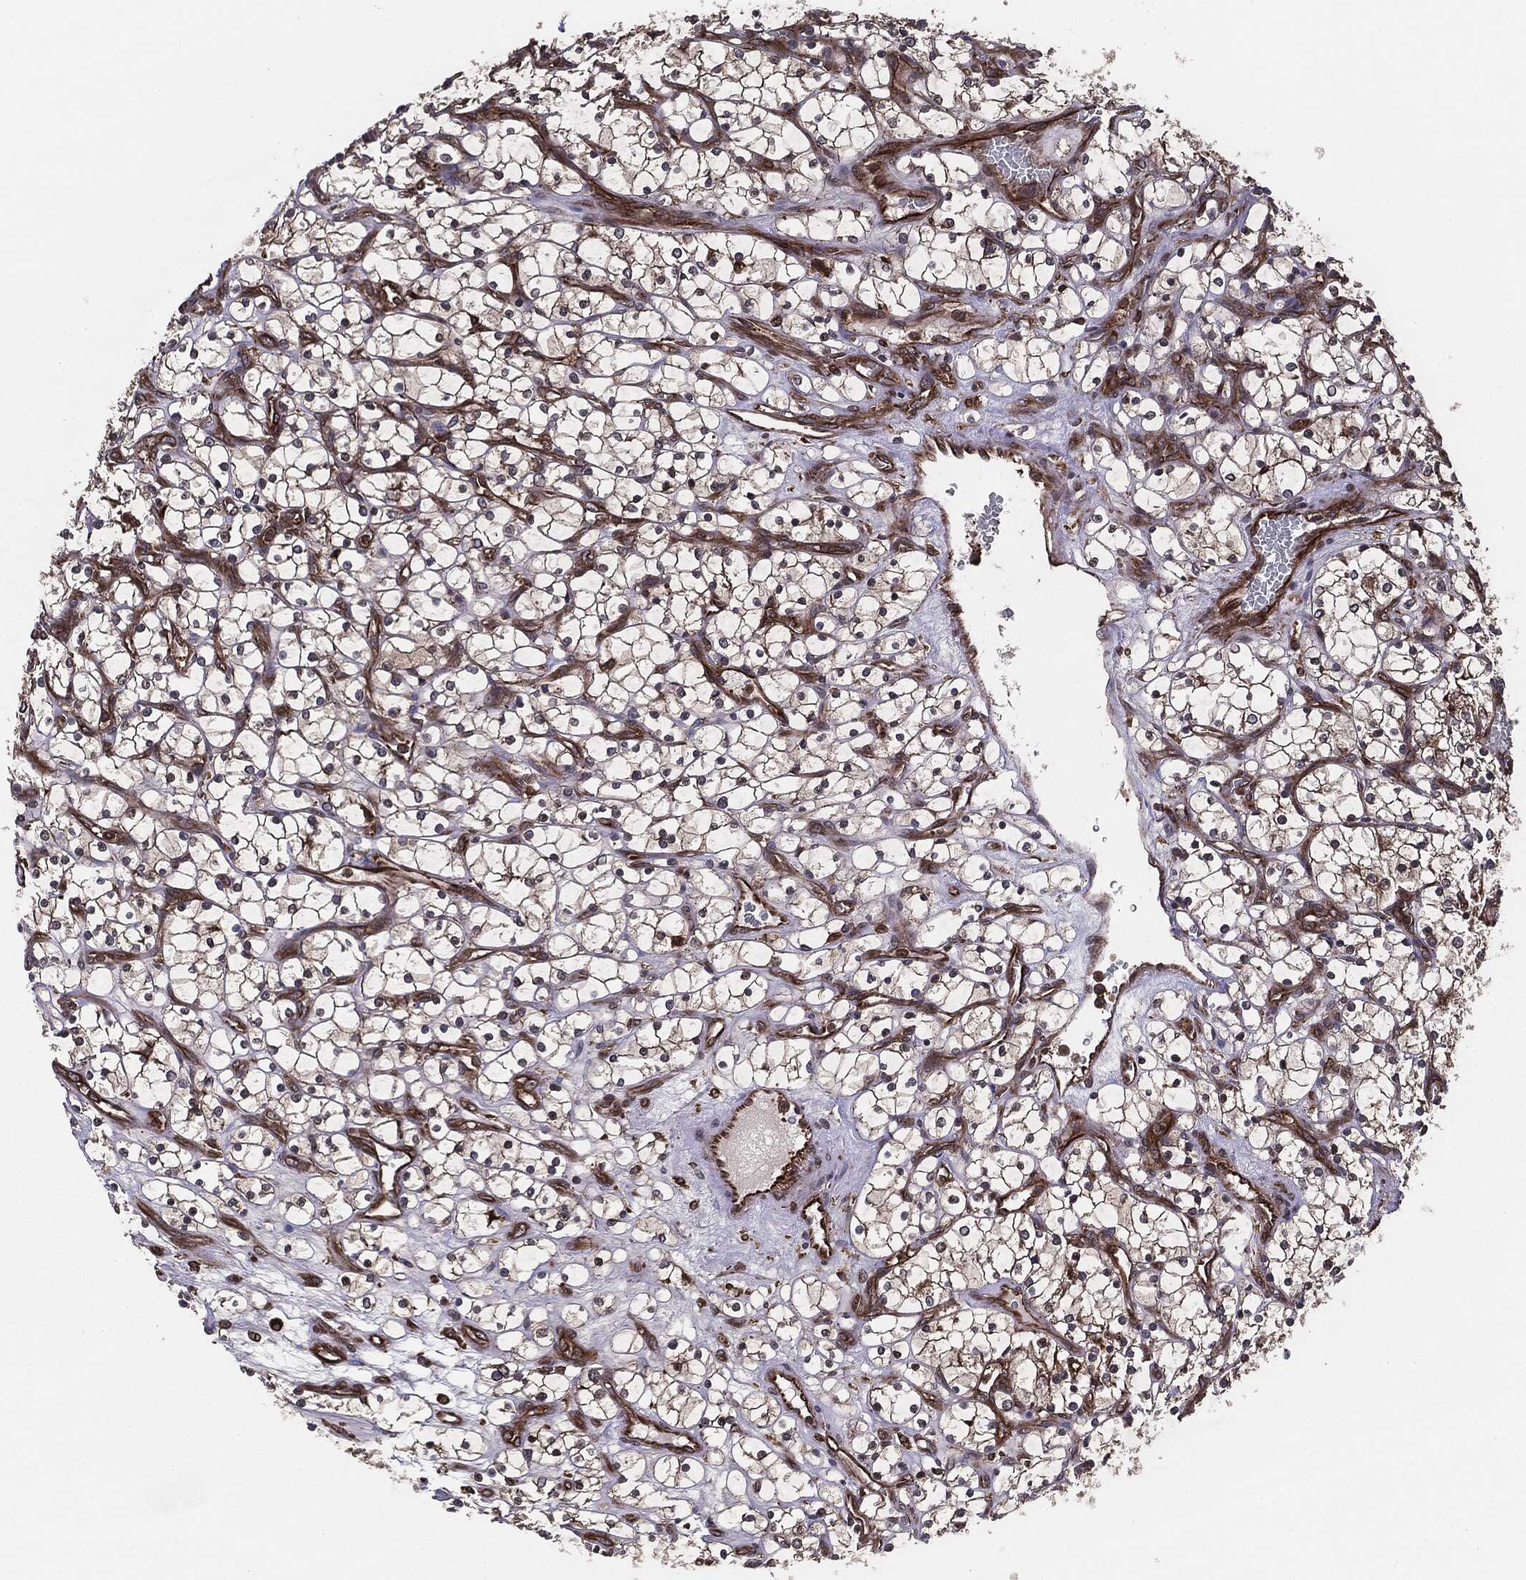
{"staining": {"intensity": "weak", "quantity": ">75%", "location": "cytoplasmic/membranous"}, "tissue": "renal cancer", "cell_type": "Tumor cells", "image_type": "cancer", "snomed": [{"axis": "morphology", "description": "Adenocarcinoma, NOS"}, {"axis": "topography", "description": "Kidney"}], "caption": "A micrograph showing weak cytoplasmic/membranous staining in about >75% of tumor cells in renal cancer, as visualized by brown immunohistochemical staining.", "gene": "RAP1GDS1", "patient": {"sex": "female", "age": 69}}